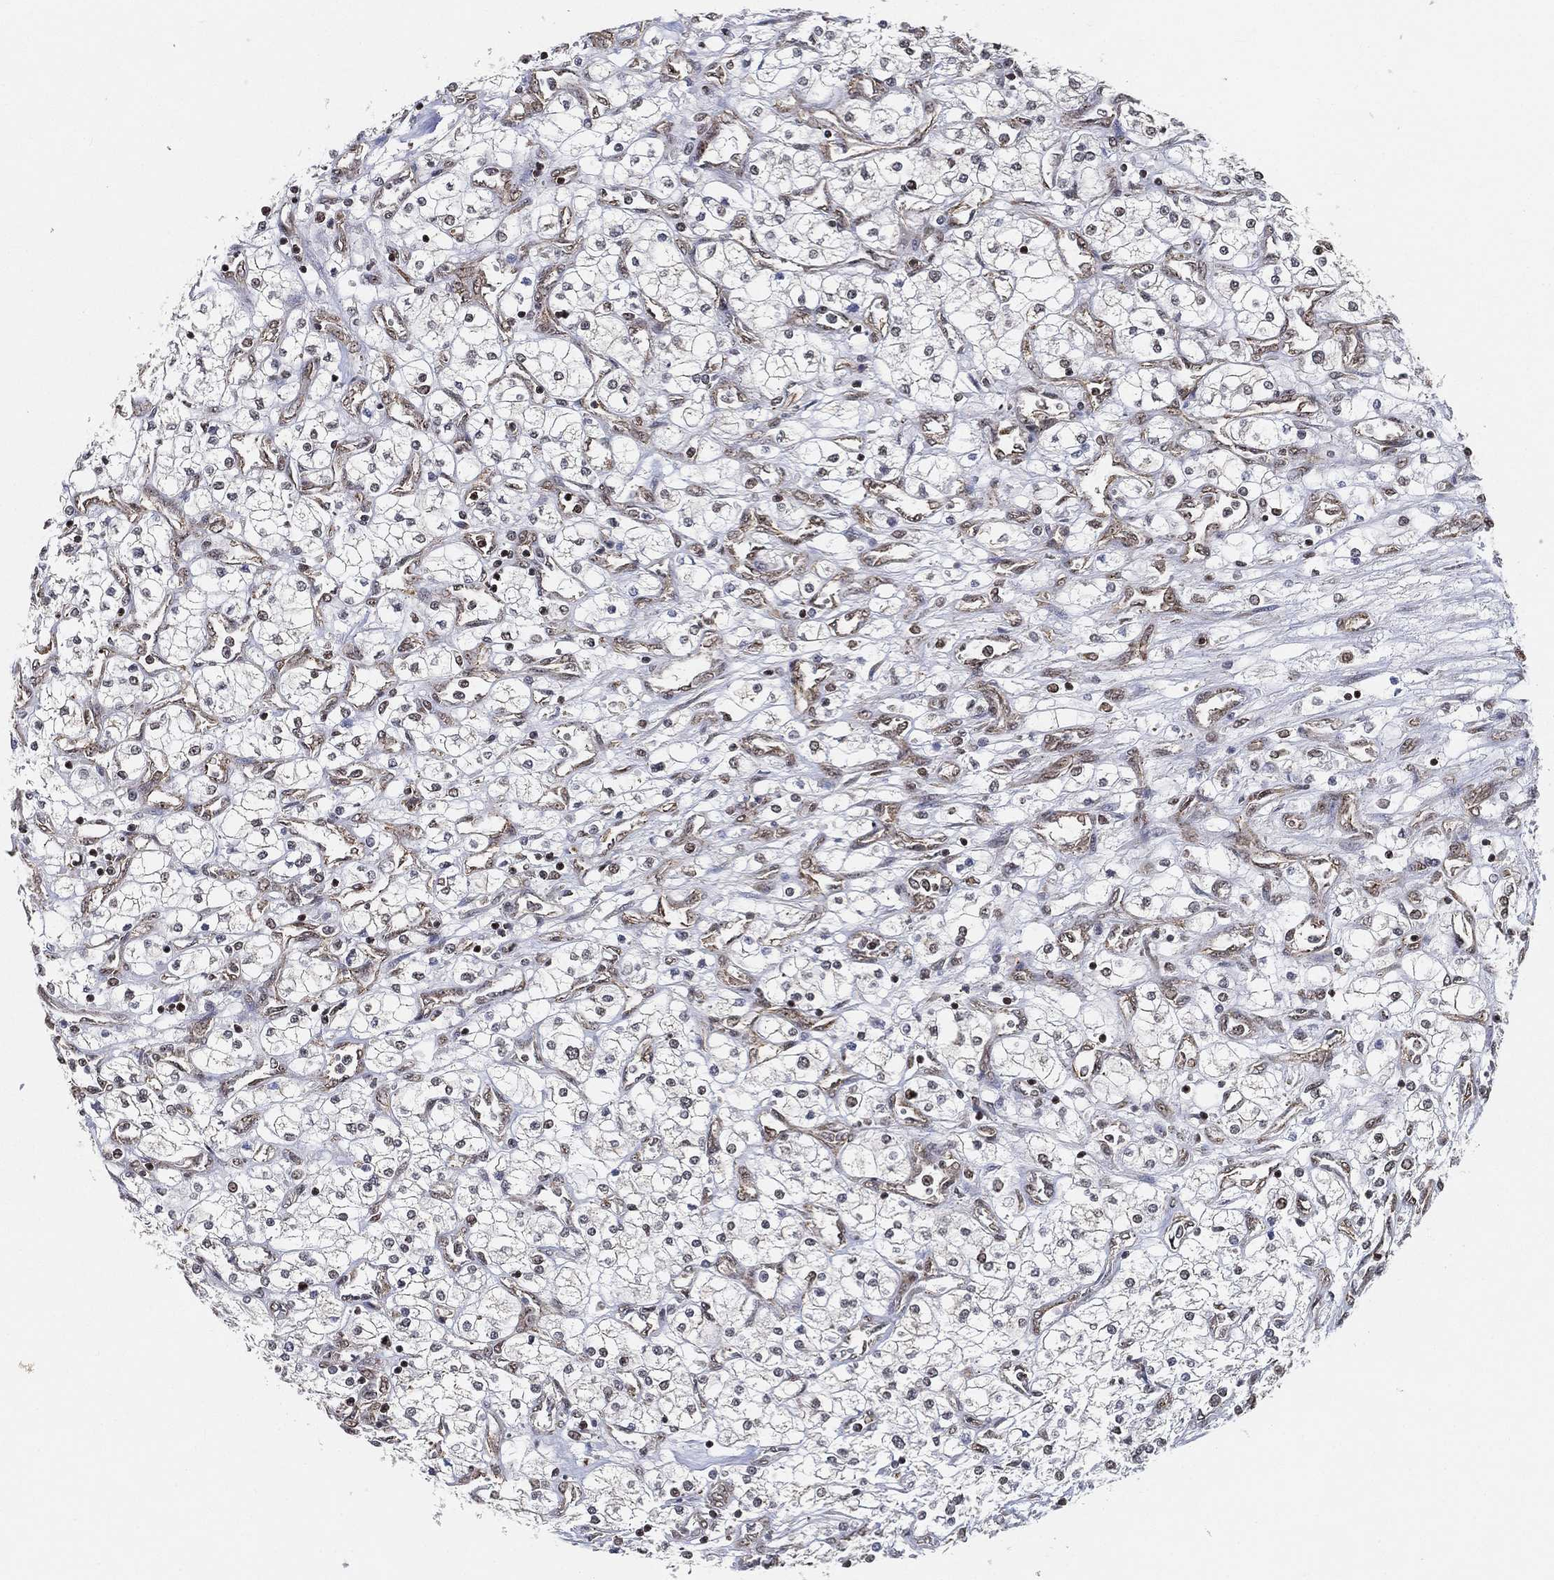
{"staining": {"intensity": "negative", "quantity": "none", "location": "none"}, "tissue": "renal cancer", "cell_type": "Tumor cells", "image_type": "cancer", "snomed": [{"axis": "morphology", "description": "Adenocarcinoma, NOS"}, {"axis": "topography", "description": "Kidney"}], "caption": "Tumor cells show no significant protein positivity in renal cancer (adenocarcinoma).", "gene": "RSRC2", "patient": {"sex": "male", "age": 80}}